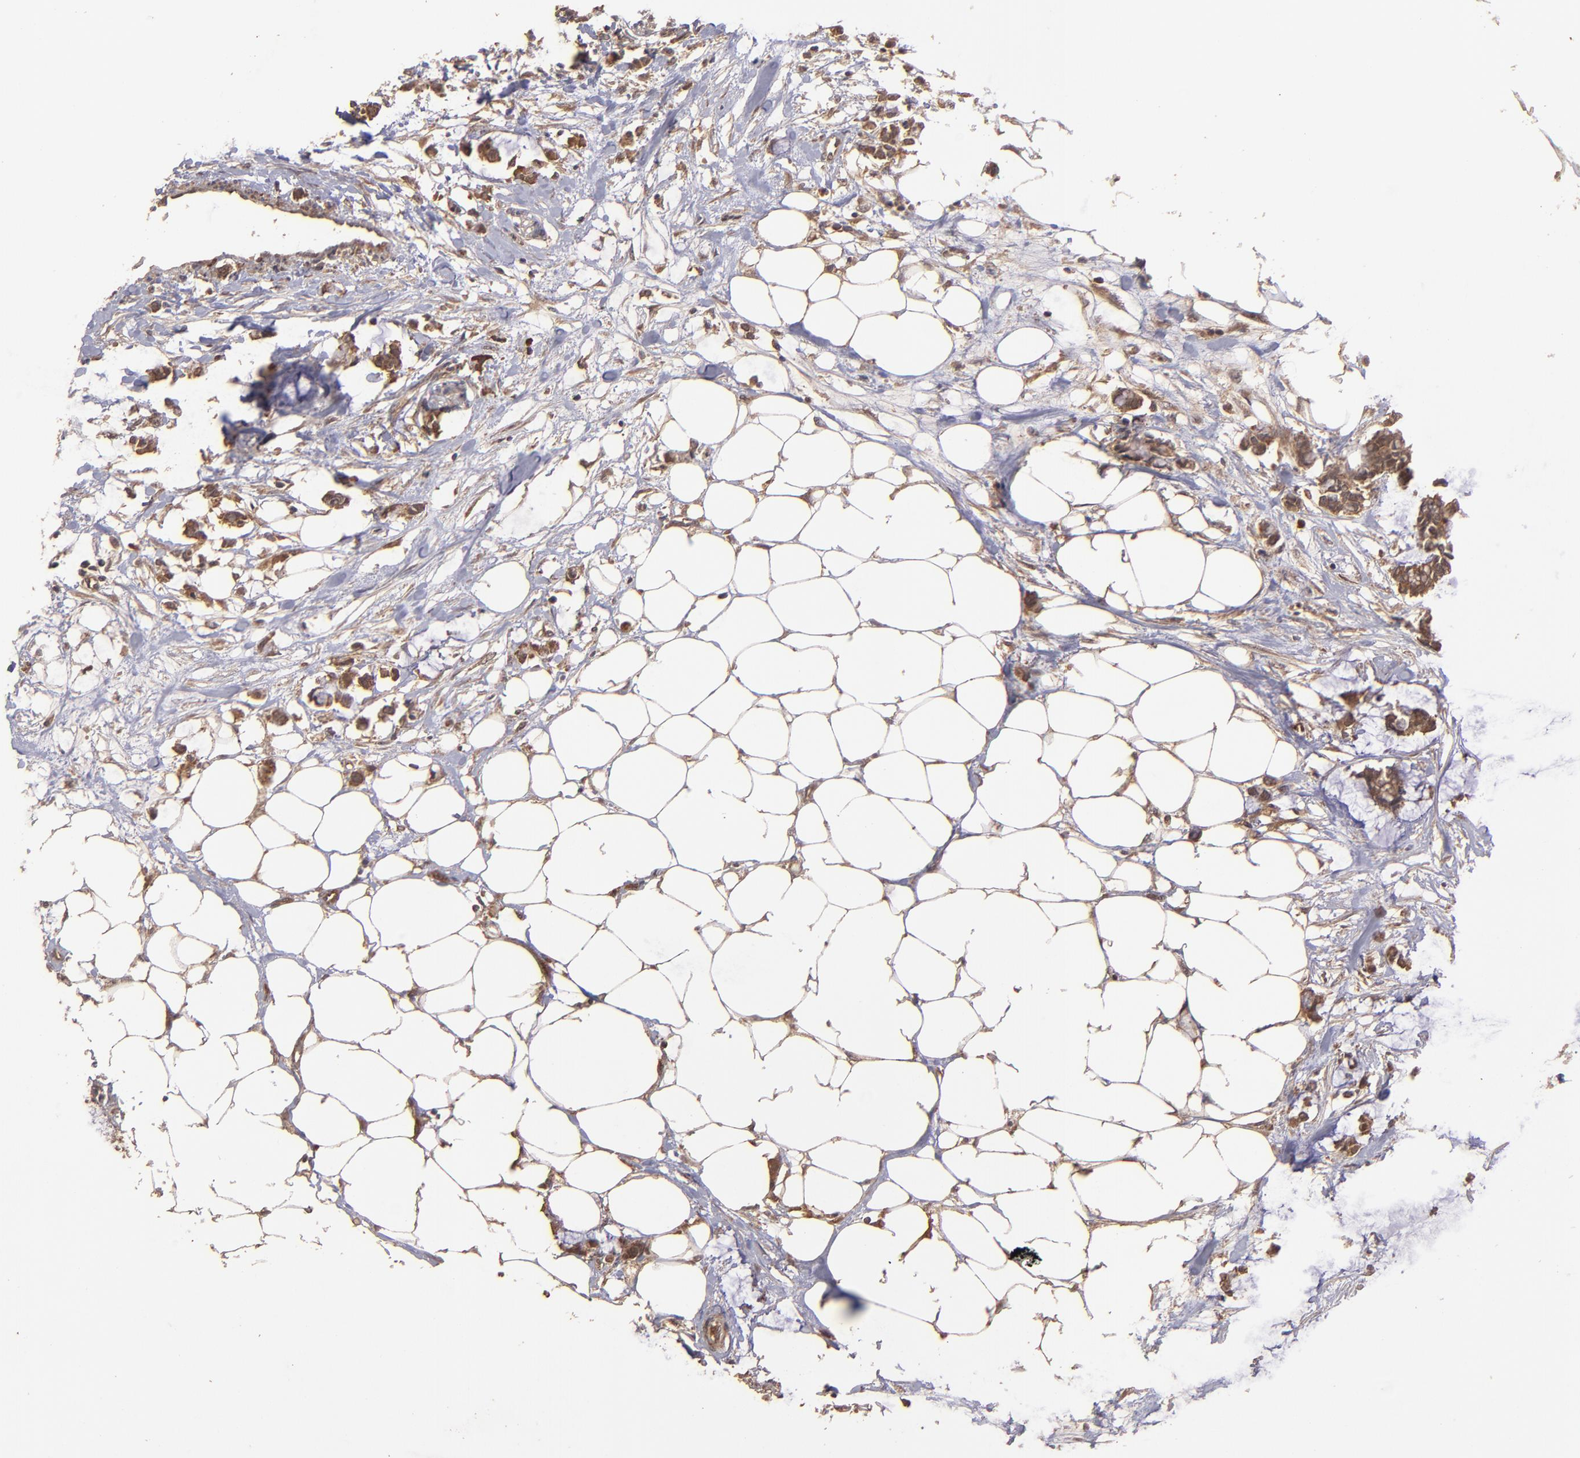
{"staining": {"intensity": "strong", "quantity": ">75%", "location": "cytoplasmic/membranous"}, "tissue": "colorectal cancer", "cell_type": "Tumor cells", "image_type": "cancer", "snomed": [{"axis": "morphology", "description": "Normal tissue, NOS"}, {"axis": "morphology", "description": "Adenocarcinoma, NOS"}, {"axis": "topography", "description": "Colon"}, {"axis": "topography", "description": "Peripheral nerve tissue"}], "caption": "Tumor cells reveal high levels of strong cytoplasmic/membranous staining in about >75% of cells in colorectal adenocarcinoma.", "gene": "TXNDC16", "patient": {"sex": "male", "age": 14}}